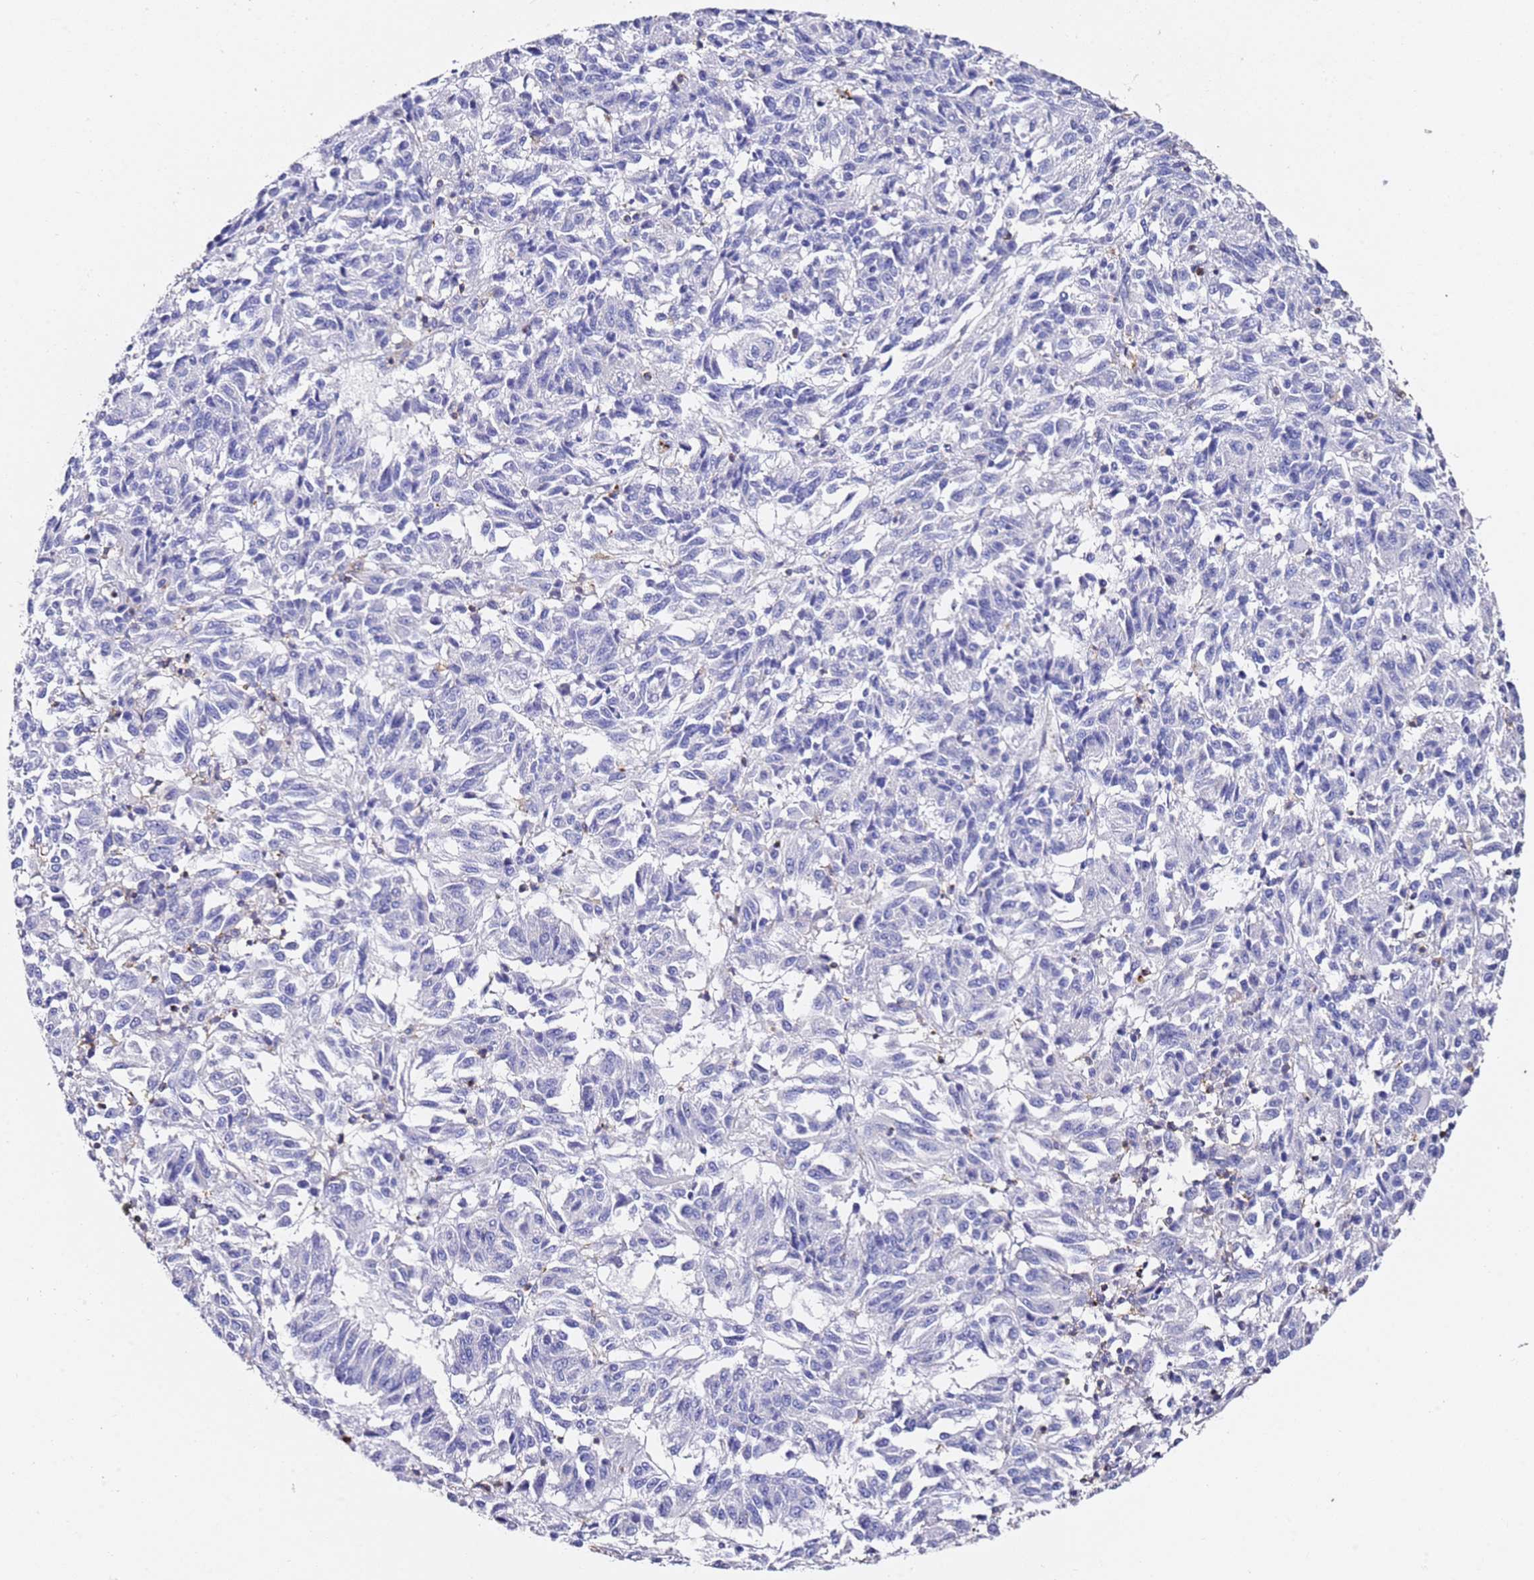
{"staining": {"intensity": "negative", "quantity": "none", "location": "none"}, "tissue": "melanoma", "cell_type": "Tumor cells", "image_type": "cancer", "snomed": [{"axis": "morphology", "description": "Malignant melanoma, Metastatic site"}, {"axis": "topography", "description": "Lung"}], "caption": "This is an immunohistochemistry micrograph of human melanoma. There is no staining in tumor cells.", "gene": "ZNF671", "patient": {"sex": "male", "age": 64}}